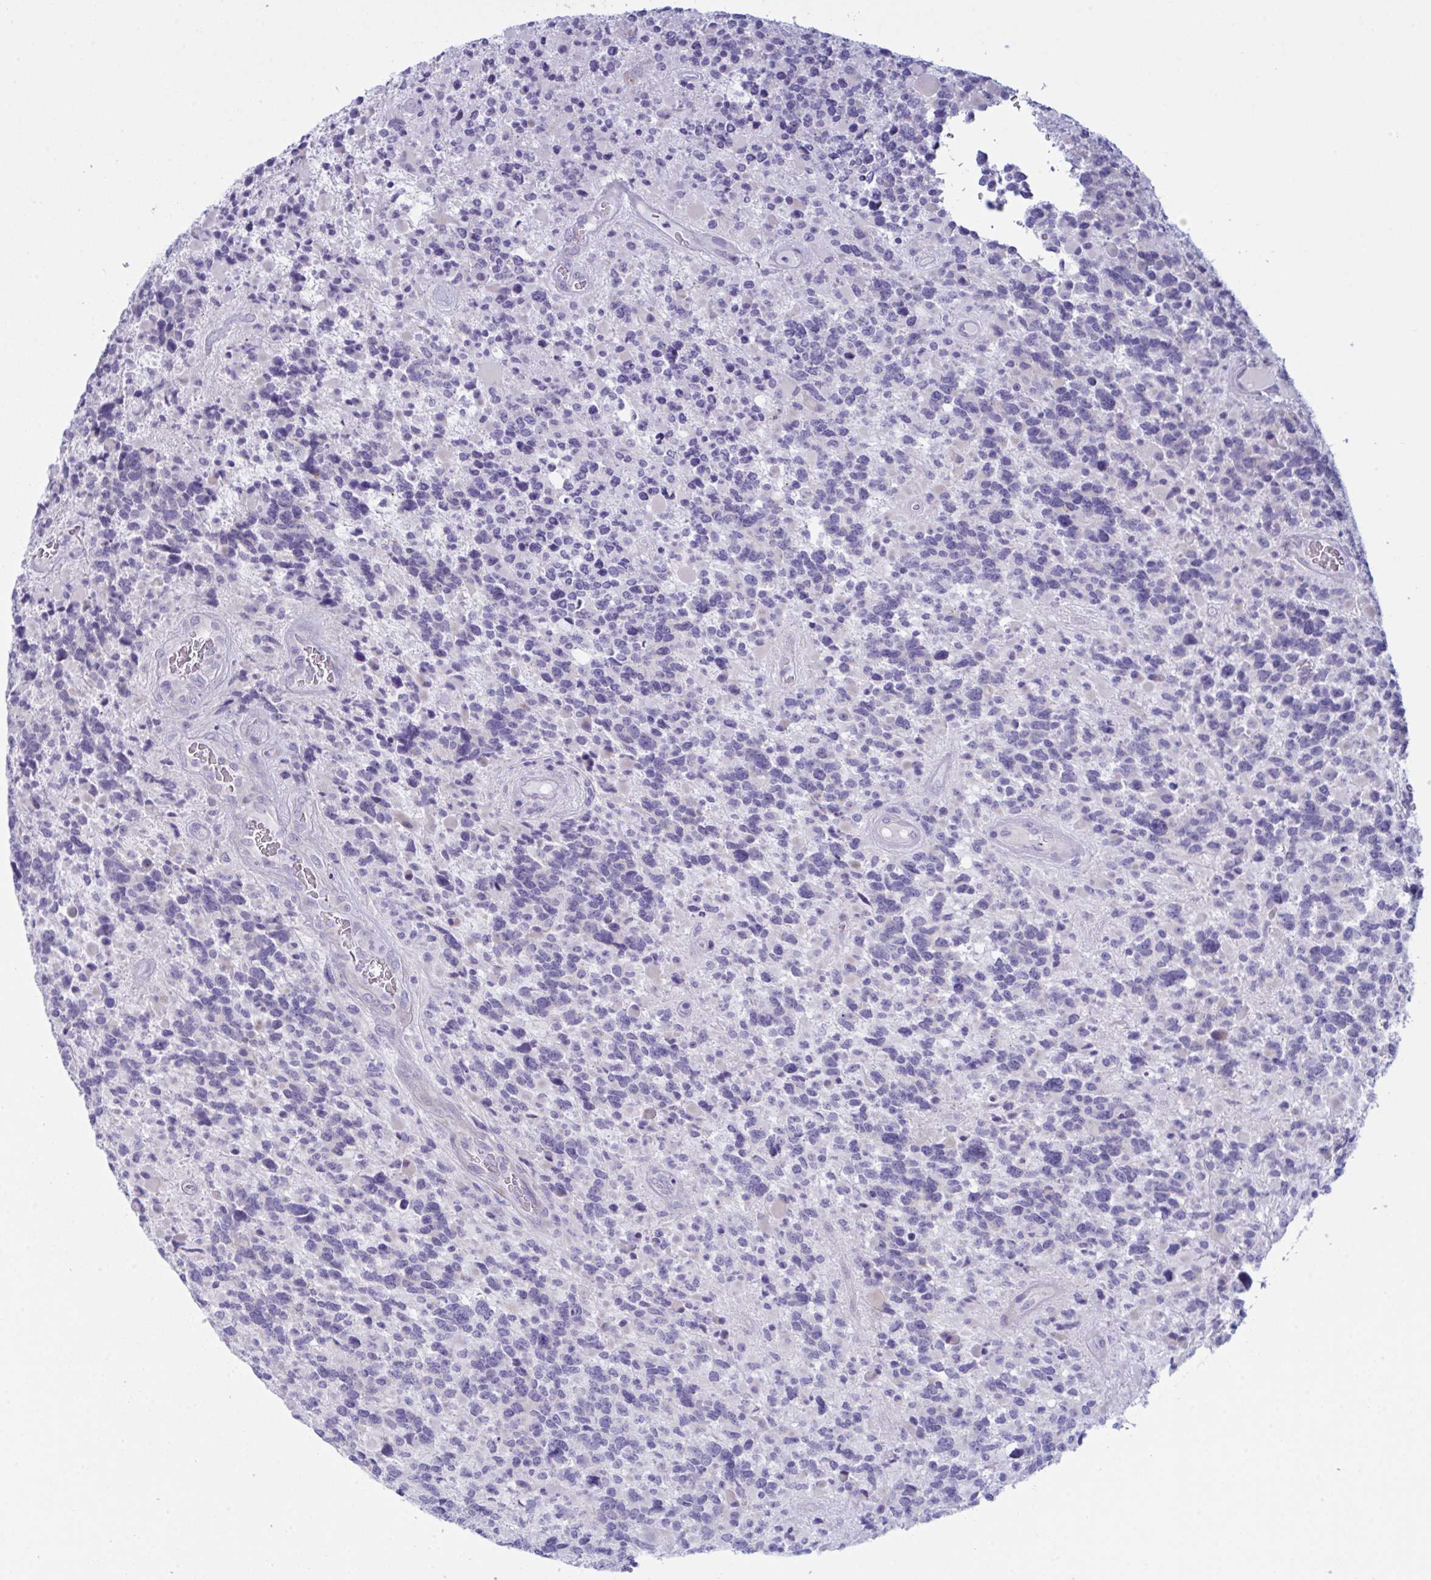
{"staining": {"intensity": "negative", "quantity": "none", "location": "none"}, "tissue": "glioma", "cell_type": "Tumor cells", "image_type": "cancer", "snomed": [{"axis": "morphology", "description": "Glioma, malignant, High grade"}, {"axis": "topography", "description": "Brain"}], "caption": "This is a histopathology image of IHC staining of malignant glioma (high-grade), which shows no staining in tumor cells. (DAB (3,3'-diaminobenzidine) immunohistochemistry with hematoxylin counter stain).", "gene": "ZNF684", "patient": {"sex": "female", "age": 40}}